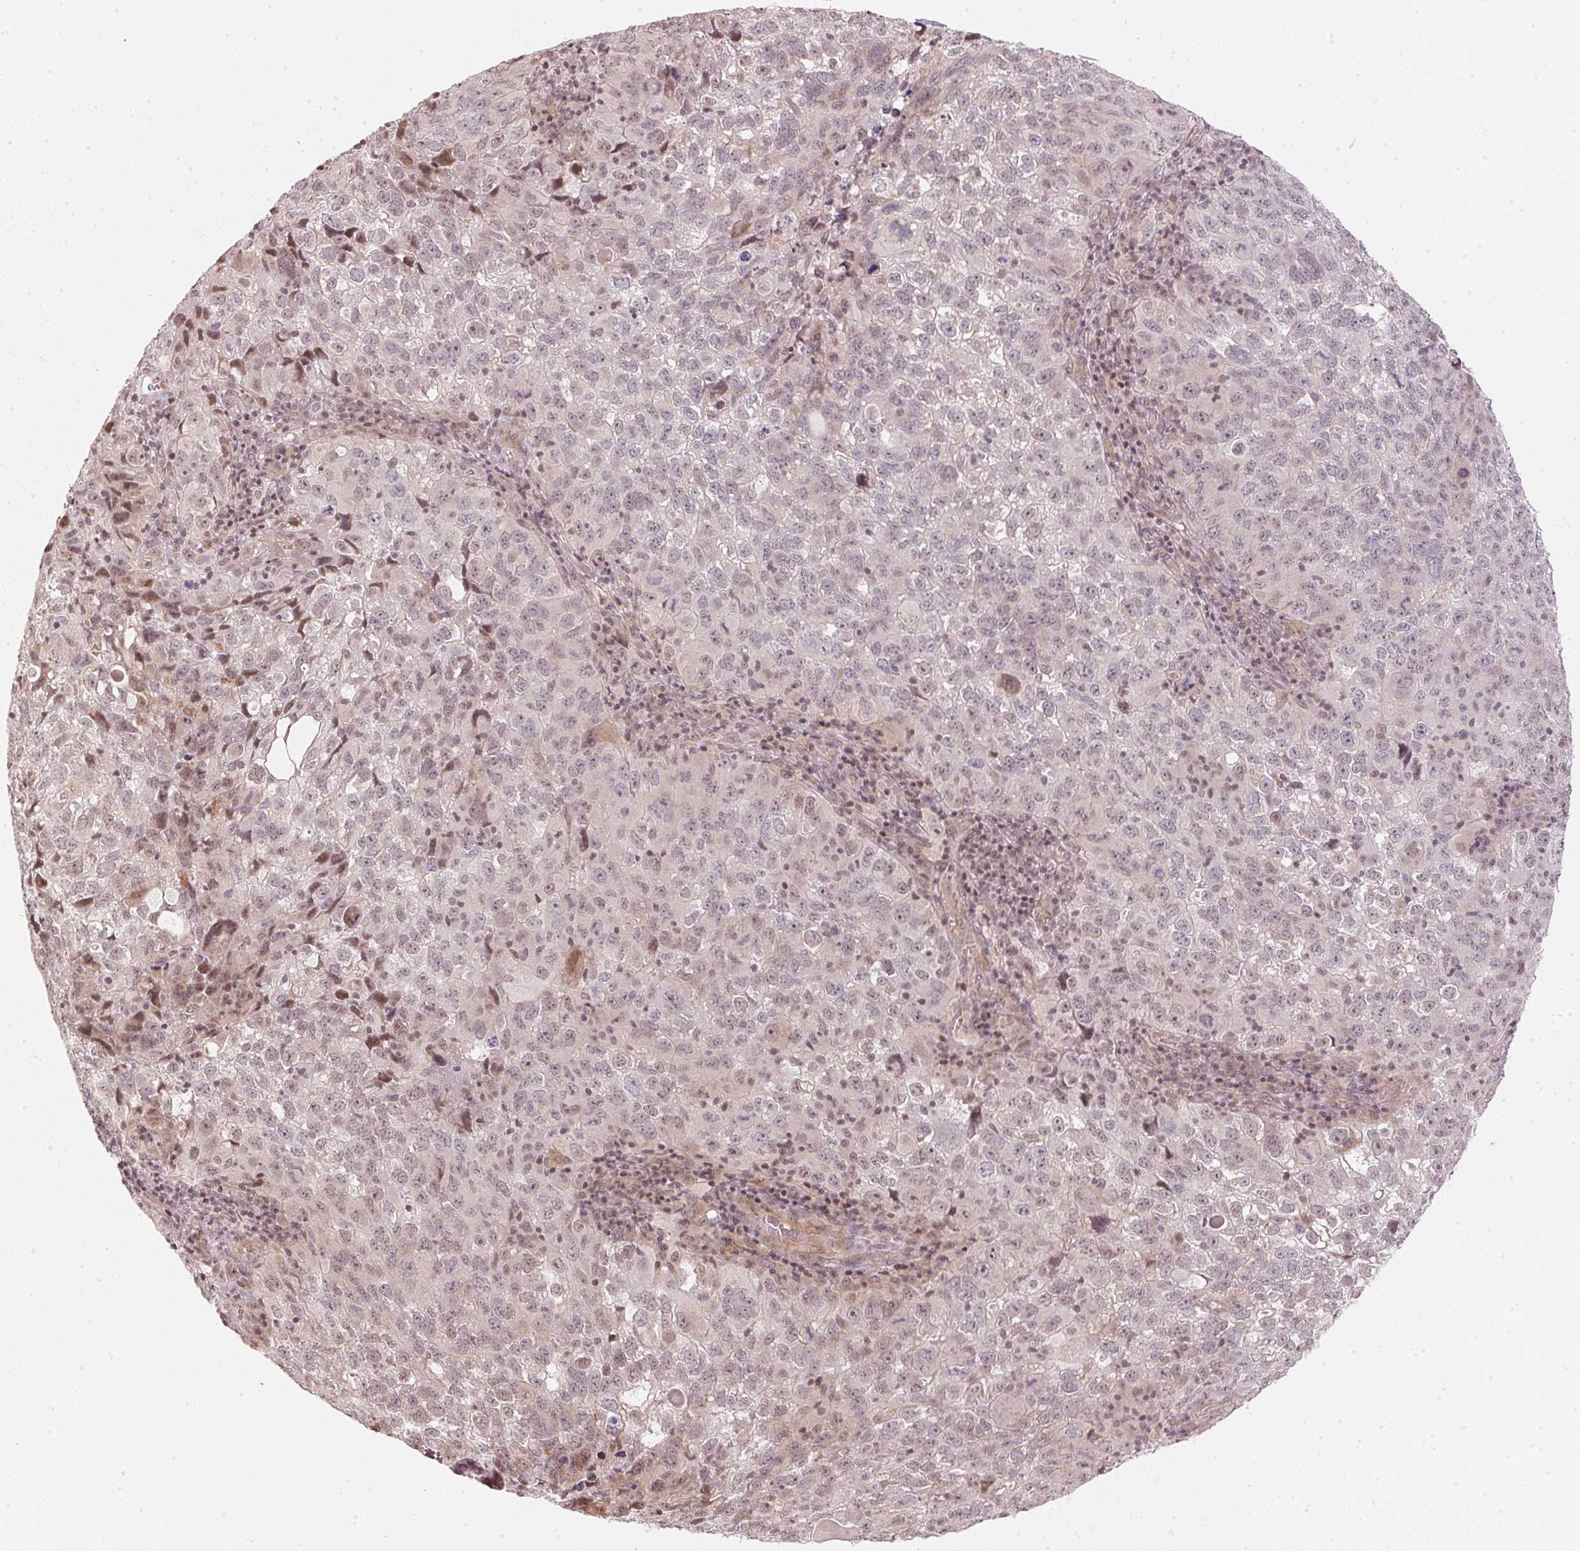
{"staining": {"intensity": "weak", "quantity": "<25%", "location": "nuclear"}, "tissue": "cervical cancer", "cell_type": "Tumor cells", "image_type": "cancer", "snomed": [{"axis": "morphology", "description": "Squamous cell carcinoma, NOS"}, {"axis": "topography", "description": "Cervix"}], "caption": "Tumor cells show no significant protein positivity in cervical cancer (squamous cell carcinoma). The staining is performed using DAB brown chromogen with nuclei counter-stained in using hematoxylin.", "gene": "KAT6A", "patient": {"sex": "female", "age": 55}}